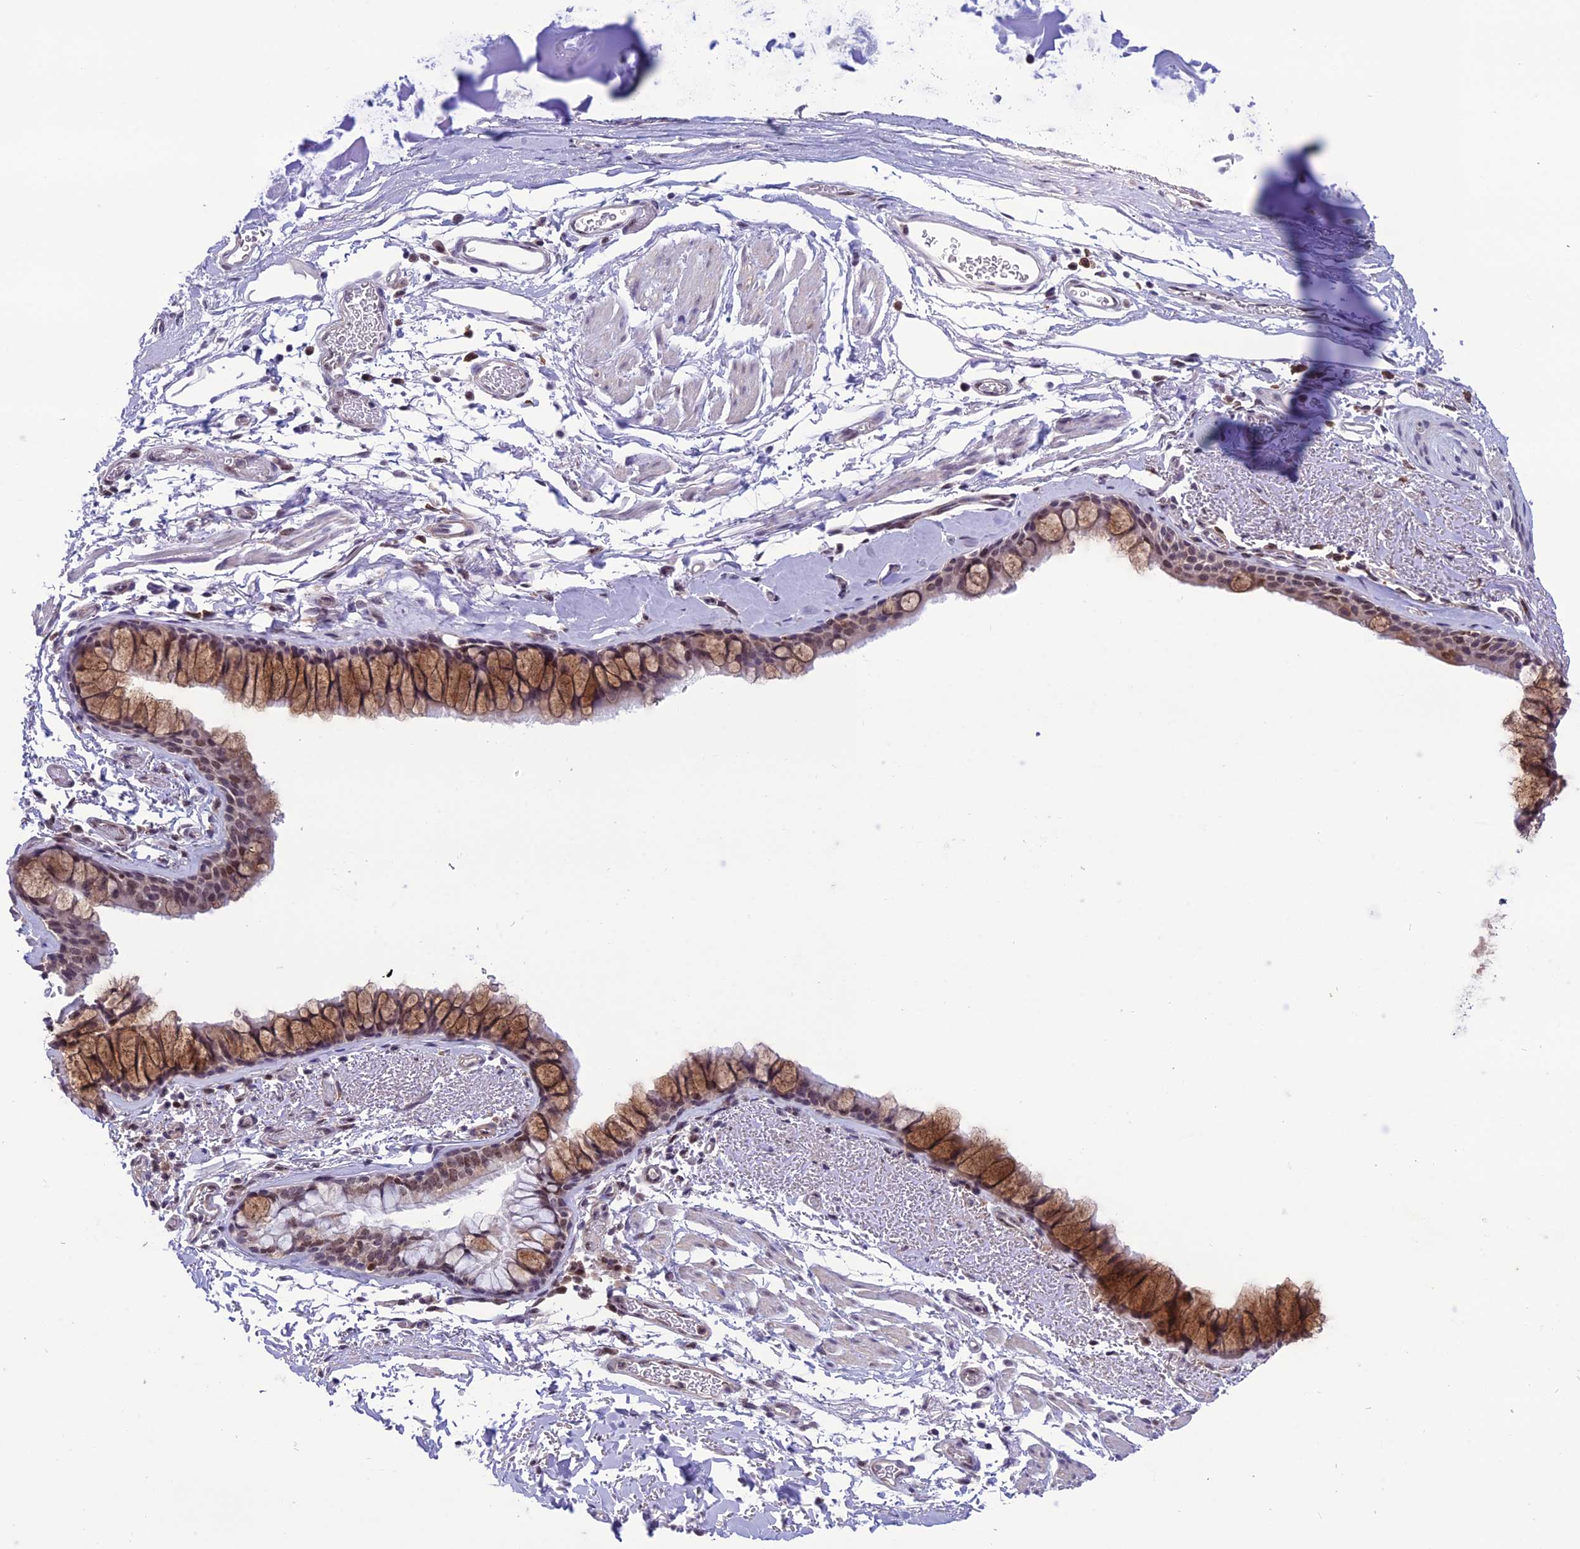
{"staining": {"intensity": "moderate", "quantity": ">75%", "location": "cytoplasmic/membranous,nuclear"}, "tissue": "bronchus", "cell_type": "Respiratory epithelial cells", "image_type": "normal", "snomed": [{"axis": "morphology", "description": "Normal tissue, NOS"}, {"axis": "topography", "description": "Bronchus"}], "caption": "Respiratory epithelial cells display medium levels of moderate cytoplasmic/membranous,nuclear expression in about >75% of cells in normal human bronchus.", "gene": "MIS12", "patient": {"sex": "male", "age": 65}}